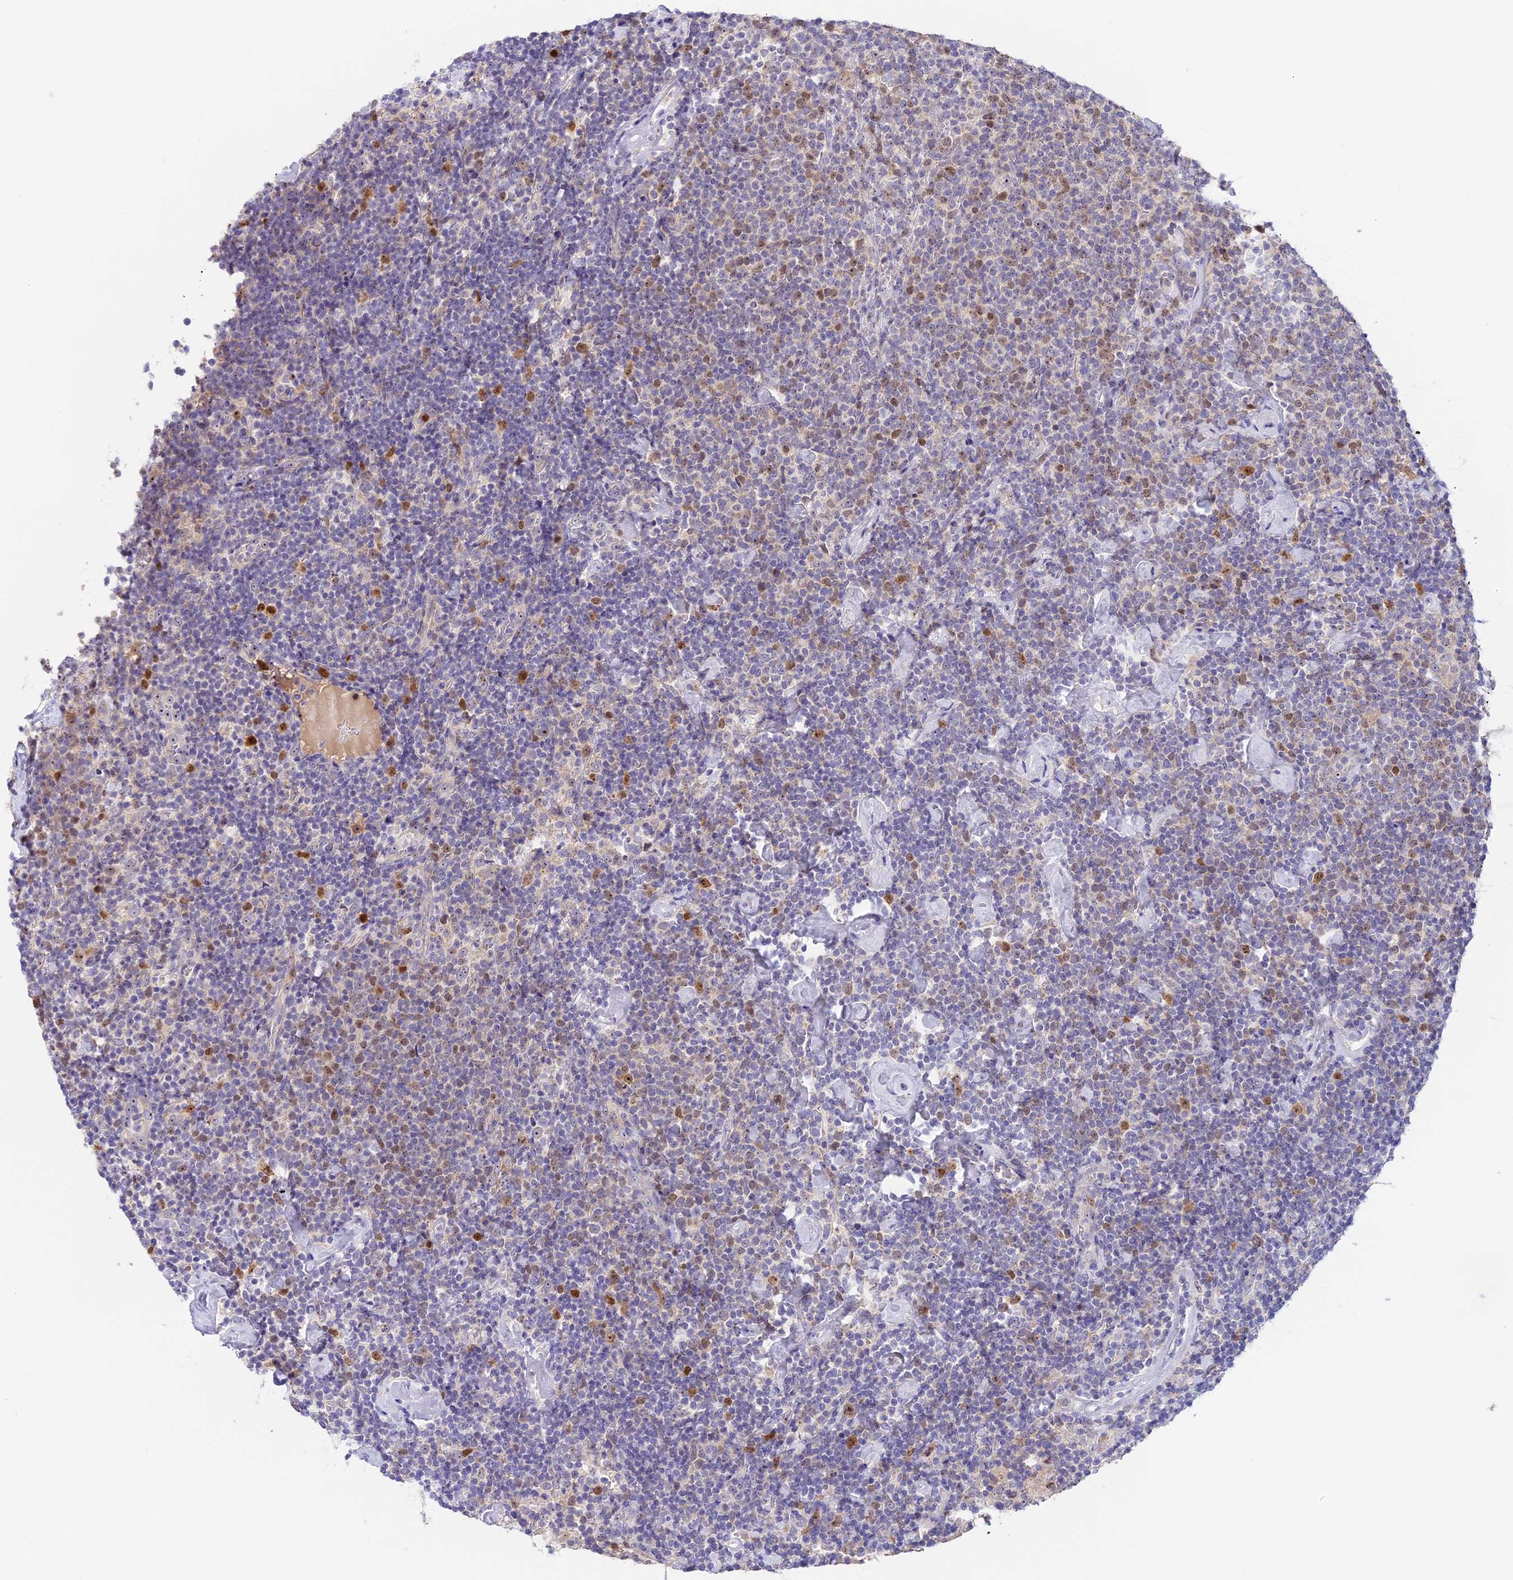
{"staining": {"intensity": "moderate", "quantity": "<25%", "location": "nuclear"}, "tissue": "lymphoma", "cell_type": "Tumor cells", "image_type": "cancer", "snomed": [{"axis": "morphology", "description": "Malignant lymphoma, non-Hodgkin's type, High grade"}, {"axis": "topography", "description": "Lymph node"}], "caption": "High-grade malignant lymphoma, non-Hodgkin's type stained with immunohistochemistry (IHC) exhibits moderate nuclear expression in about <25% of tumor cells. (DAB = brown stain, brightfield microscopy at high magnification).", "gene": "RAD51", "patient": {"sex": "male", "age": 61}}